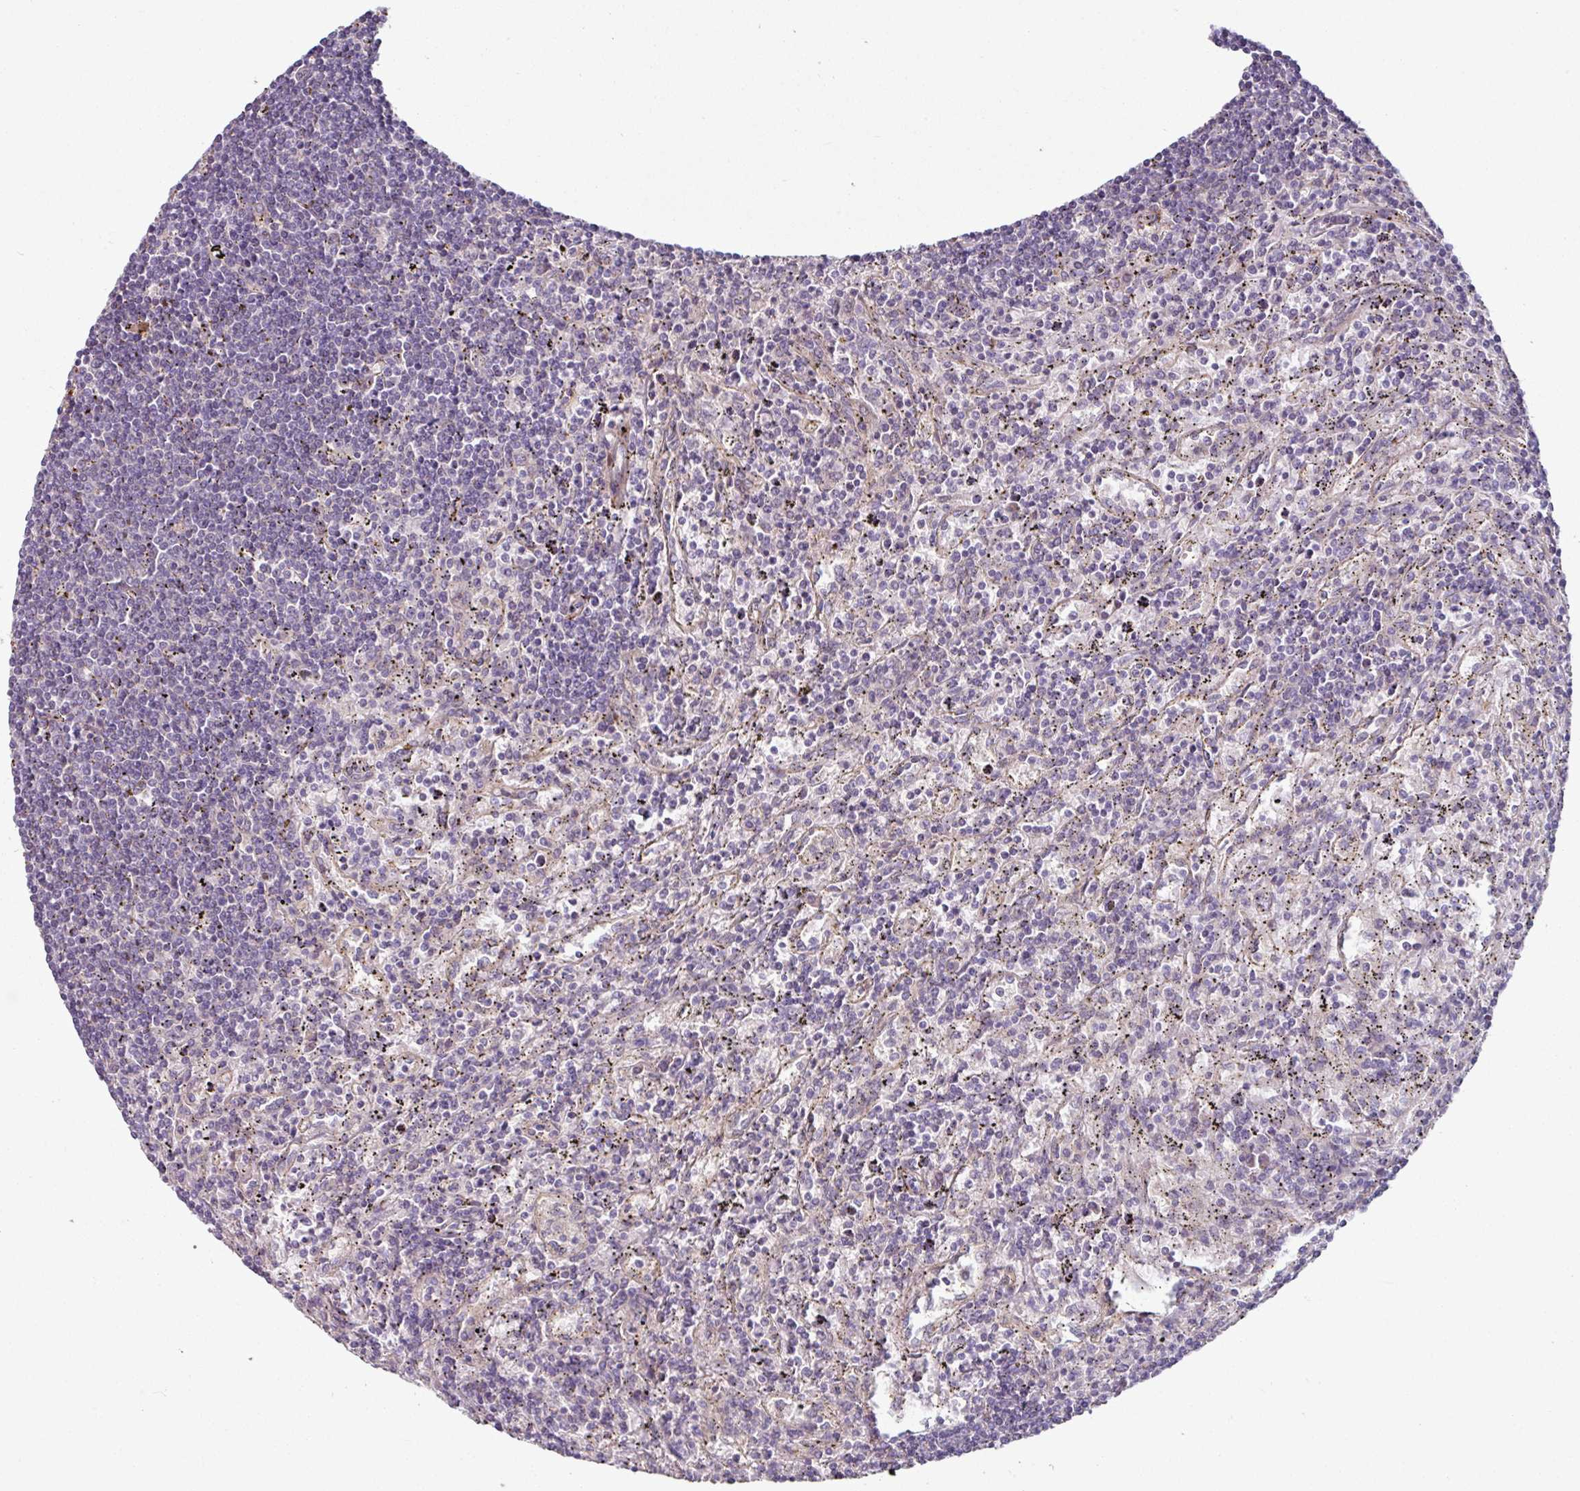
{"staining": {"intensity": "negative", "quantity": "none", "location": "none"}, "tissue": "lymphoma", "cell_type": "Tumor cells", "image_type": "cancer", "snomed": [{"axis": "morphology", "description": "Malignant lymphoma, non-Hodgkin's type, Low grade"}, {"axis": "topography", "description": "Spleen"}], "caption": "This is a histopathology image of immunohistochemistry (IHC) staining of malignant lymphoma, non-Hodgkin's type (low-grade), which shows no positivity in tumor cells.", "gene": "MTMR14", "patient": {"sex": "male", "age": 76}}